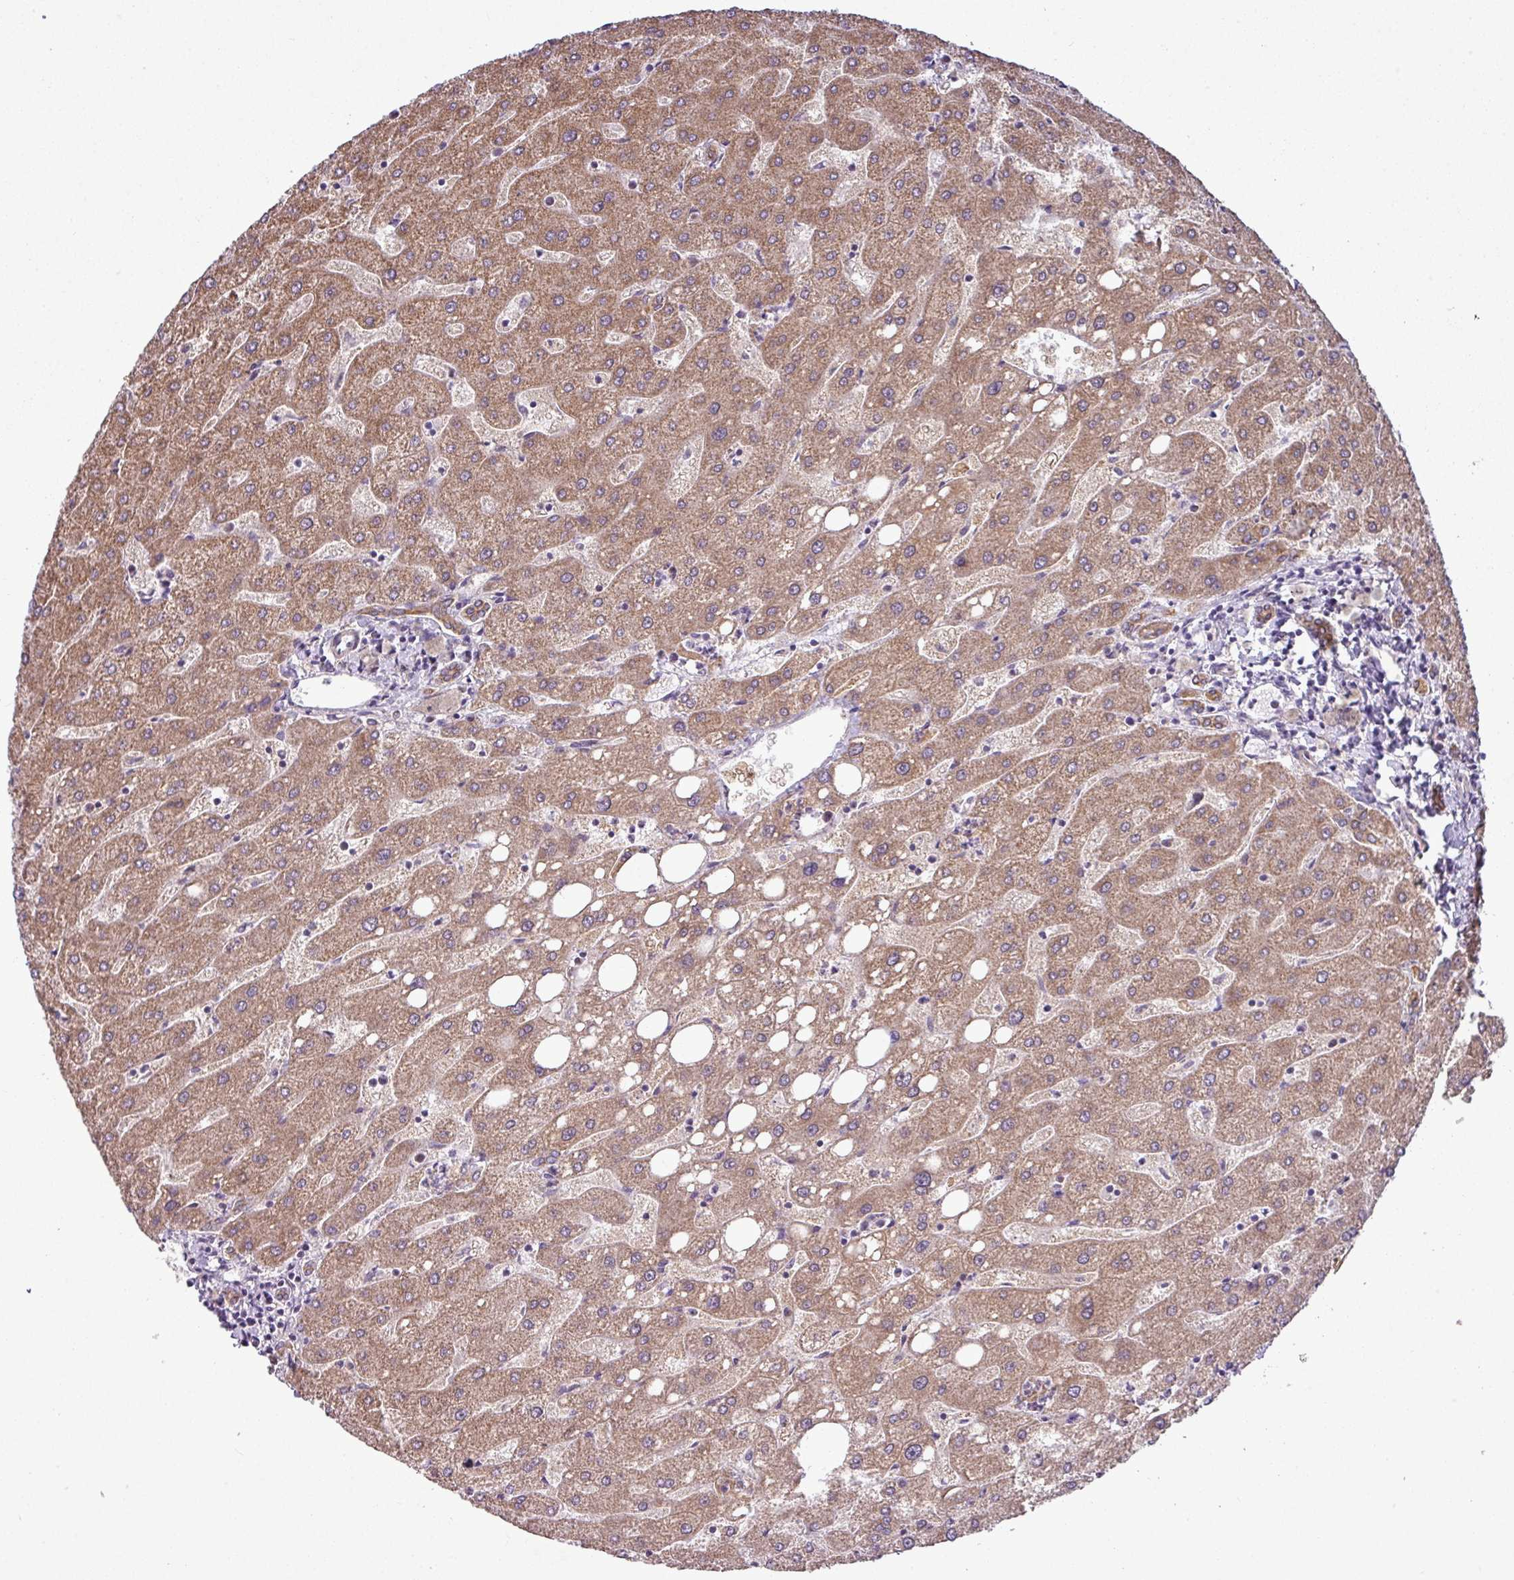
{"staining": {"intensity": "moderate", "quantity": ">75%", "location": "cytoplasmic/membranous"}, "tissue": "liver", "cell_type": "Cholangiocytes", "image_type": "normal", "snomed": [{"axis": "morphology", "description": "Normal tissue, NOS"}, {"axis": "topography", "description": "Liver"}], "caption": "The immunohistochemical stain highlights moderate cytoplasmic/membranous expression in cholangiocytes of unremarkable liver.", "gene": "ZNF217", "patient": {"sex": "male", "age": 67}}